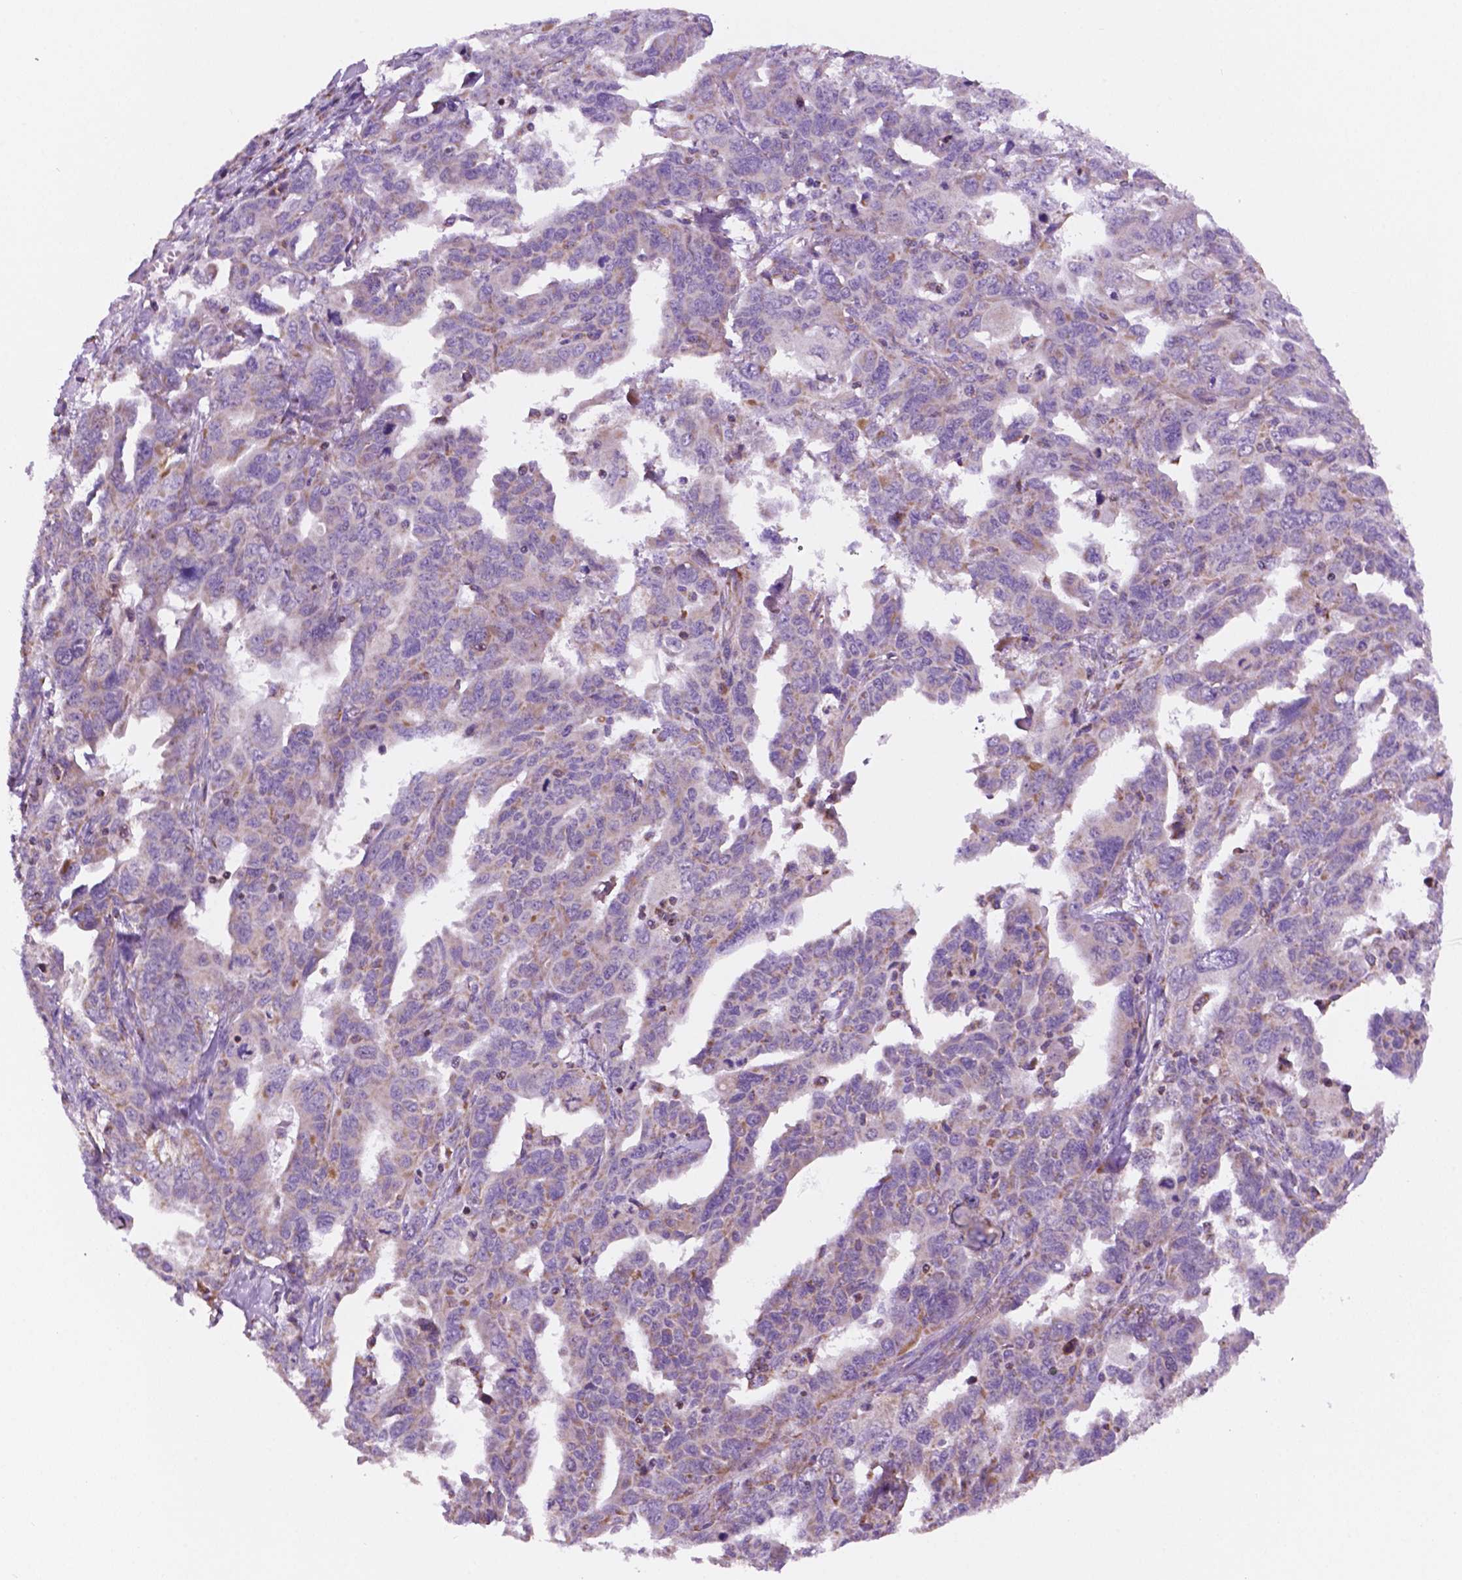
{"staining": {"intensity": "weak", "quantity": "25%-75%", "location": "cytoplasmic/membranous"}, "tissue": "ovarian cancer", "cell_type": "Tumor cells", "image_type": "cancer", "snomed": [{"axis": "morphology", "description": "Adenocarcinoma, NOS"}, {"axis": "morphology", "description": "Carcinoma, endometroid"}, {"axis": "topography", "description": "Ovary"}], "caption": "Brown immunohistochemical staining in ovarian cancer shows weak cytoplasmic/membranous positivity in about 25%-75% of tumor cells.", "gene": "GEMIN4", "patient": {"sex": "female", "age": 72}}